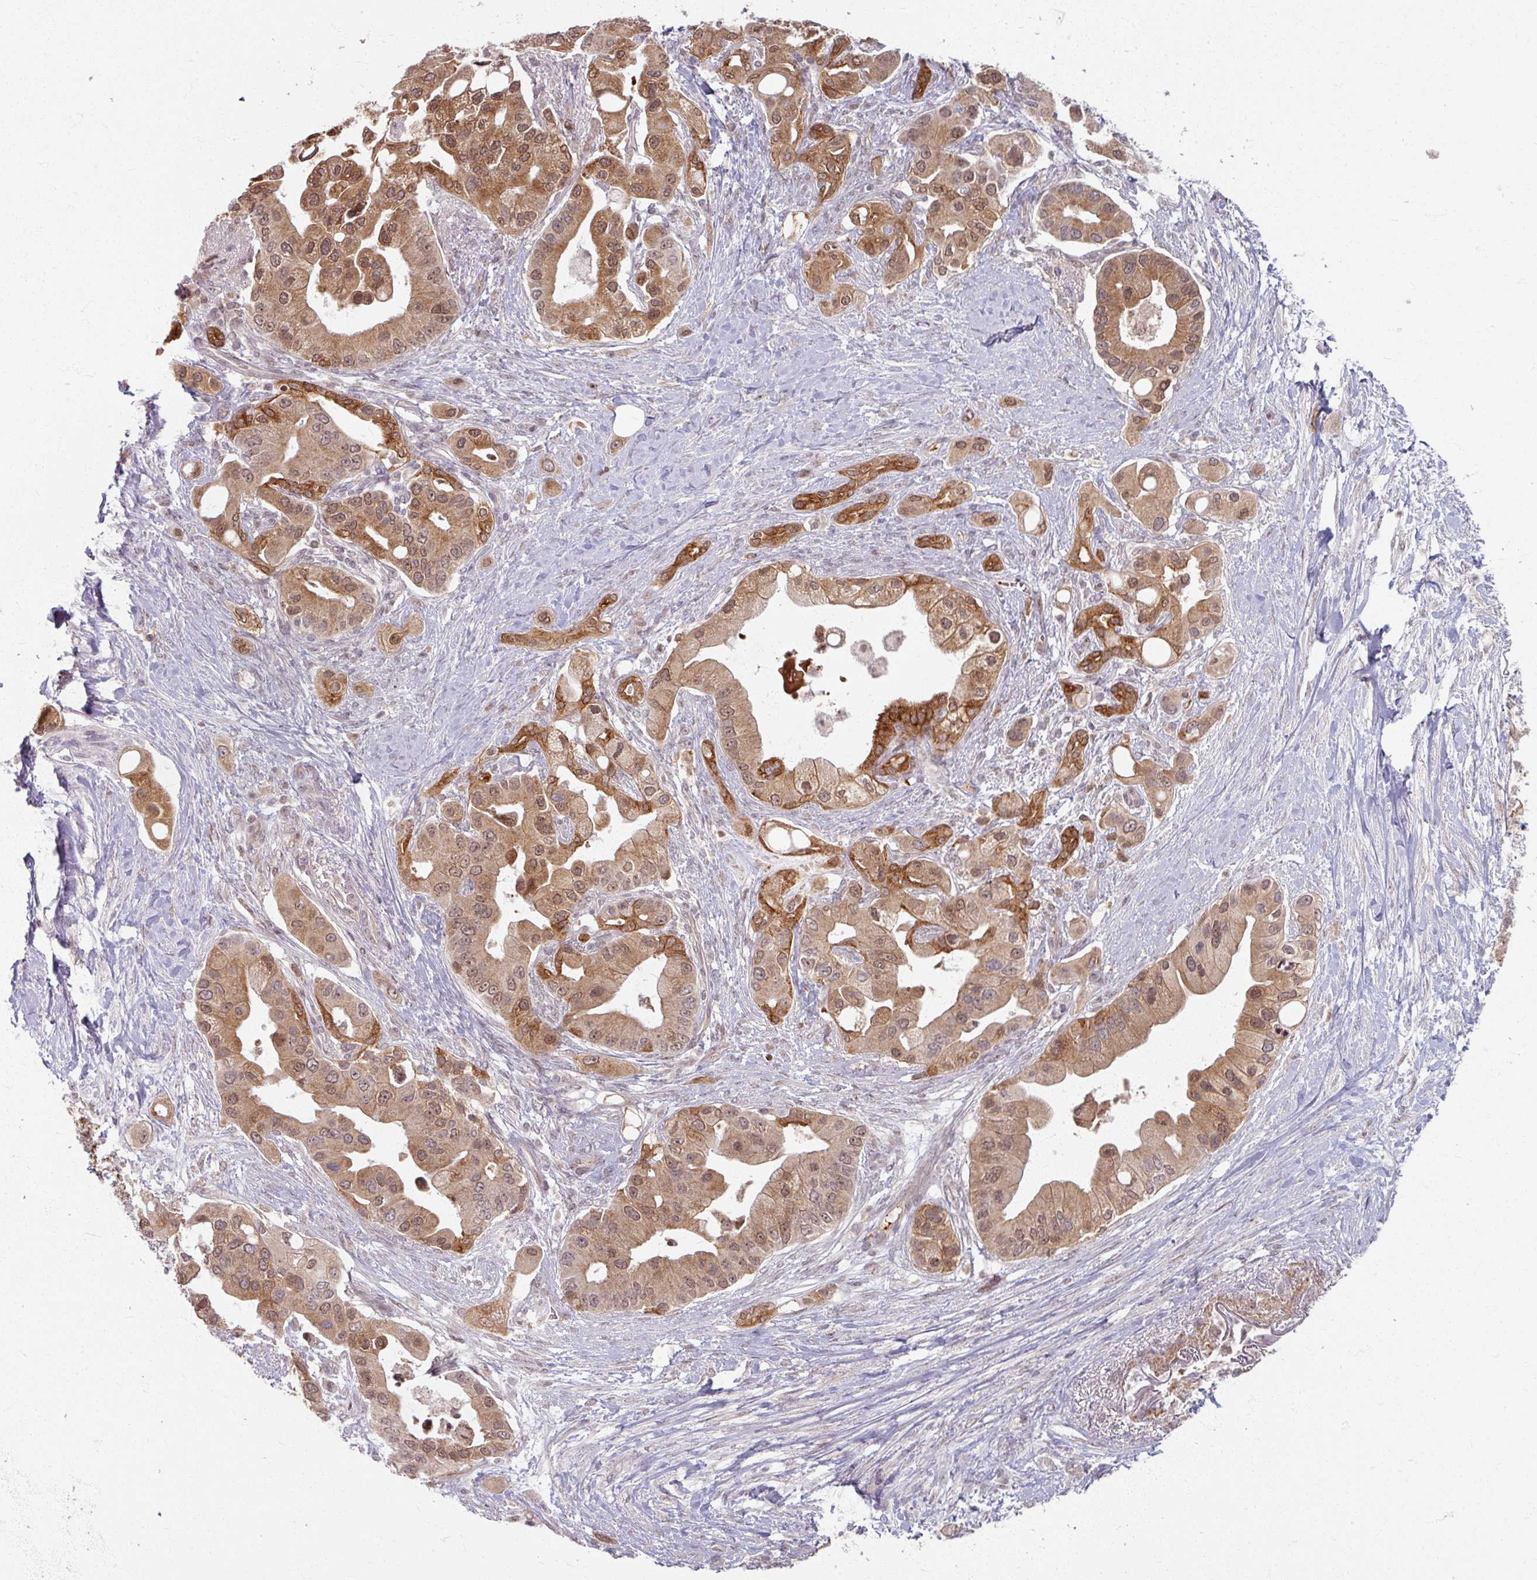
{"staining": {"intensity": "moderate", "quantity": ">75%", "location": "cytoplasmic/membranous,nuclear"}, "tissue": "pancreatic cancer", "cell_type": "Tumor cells", "image_type": "cancer", "snomed": [{"axis": "morphology", "description": "Adenocarcinoma, NOS"}, {"axis": "topography", "description": "Pancreas"}], "caption": "Pancreatic cancer was stained to show a protein in brown. There is medium levels of moderate cytoplasmic/membranous and nuclear staining in approximately >75% of tumor cells. The protein of interest is stained brown, and the nuclei are stained in blue (DAB IHC with brightfield microscopy, high magnification).", "gene": "KLC3", "patient": {"sex": "male", "age": 57}}